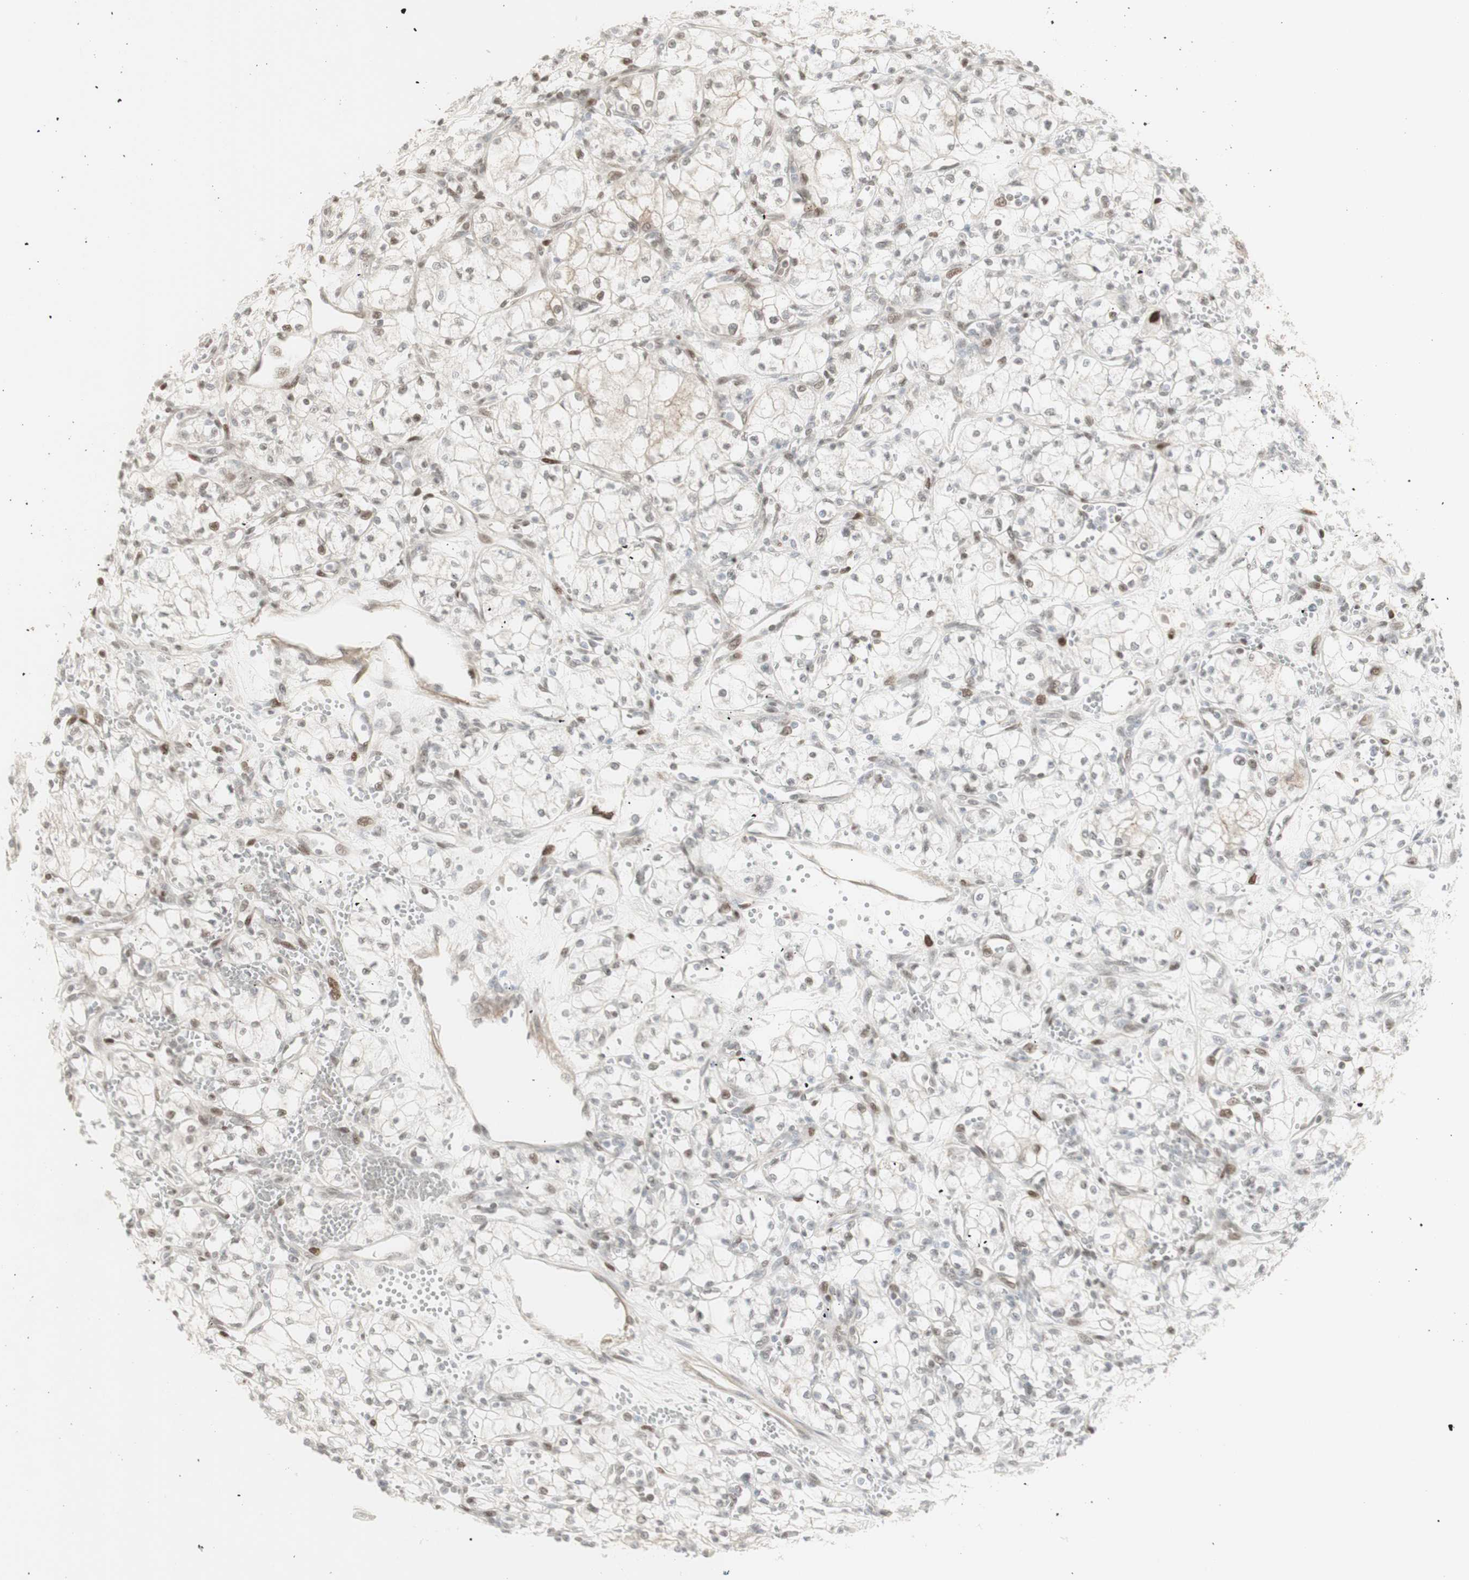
{"staining": {"intensity": "moderate", "quantity": "25%-75%", "location": "nuclear"}, "tissue": "renal cancer", "cell_type": "Tumor cells", "image_type": "cancer", "snomed": [{"axis": "morphology", "description": "Normal tissue, NOS"}, {"axis": "morphology", "description": "Adenocarcinoma, NOS"}, {"axis": "topography", "description": "Kidney"}], "caption": "Protein analysis of renal cancer (adenocarcinoma) tissue shows moderate nuclear staining in about 25%-75% of tumor cells.", "gene": "C1orf116", "patient": {"sex": "male", "age": 59}}